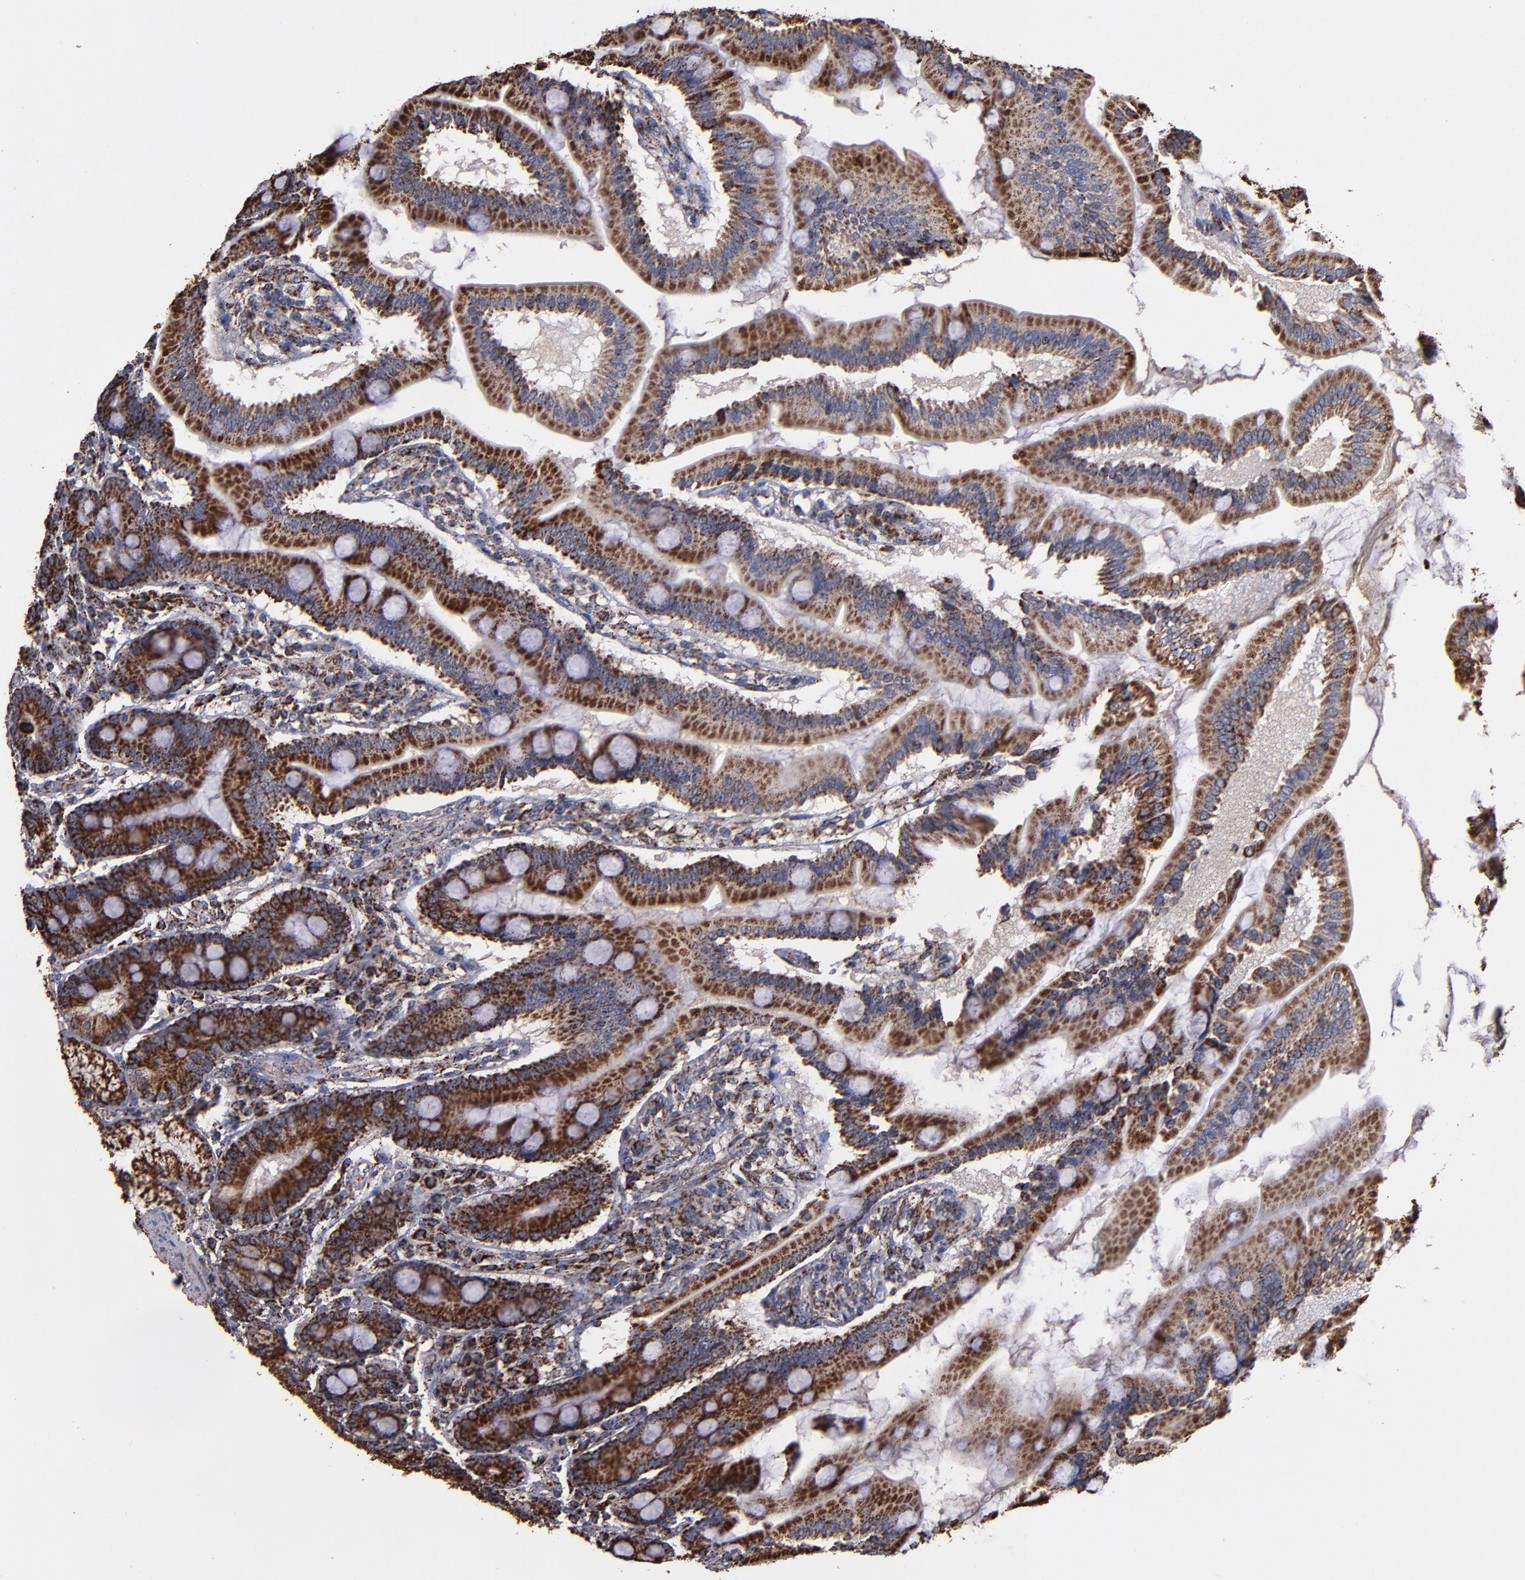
{"staining": {"intensity": "strong", "quantity": ">75%", "location": "cytoplasmic/membranous"}, "tissue": "duodenum", "cell_type": "Glandular cells", "image_type": "normal", "snomed": [{"axis": "morphology", "description": "Normal tissue, NOS"}, {"axis": "topography", "description": "Duodenum"}], "caption": "This is a histology image of immunohistochemistry staining of normal duodenum, which shows strong expression in the cytoplasmic/membranous of glandular cells.", "gene": "SOD2", "patient": {"sex": "female", "age": 64}}